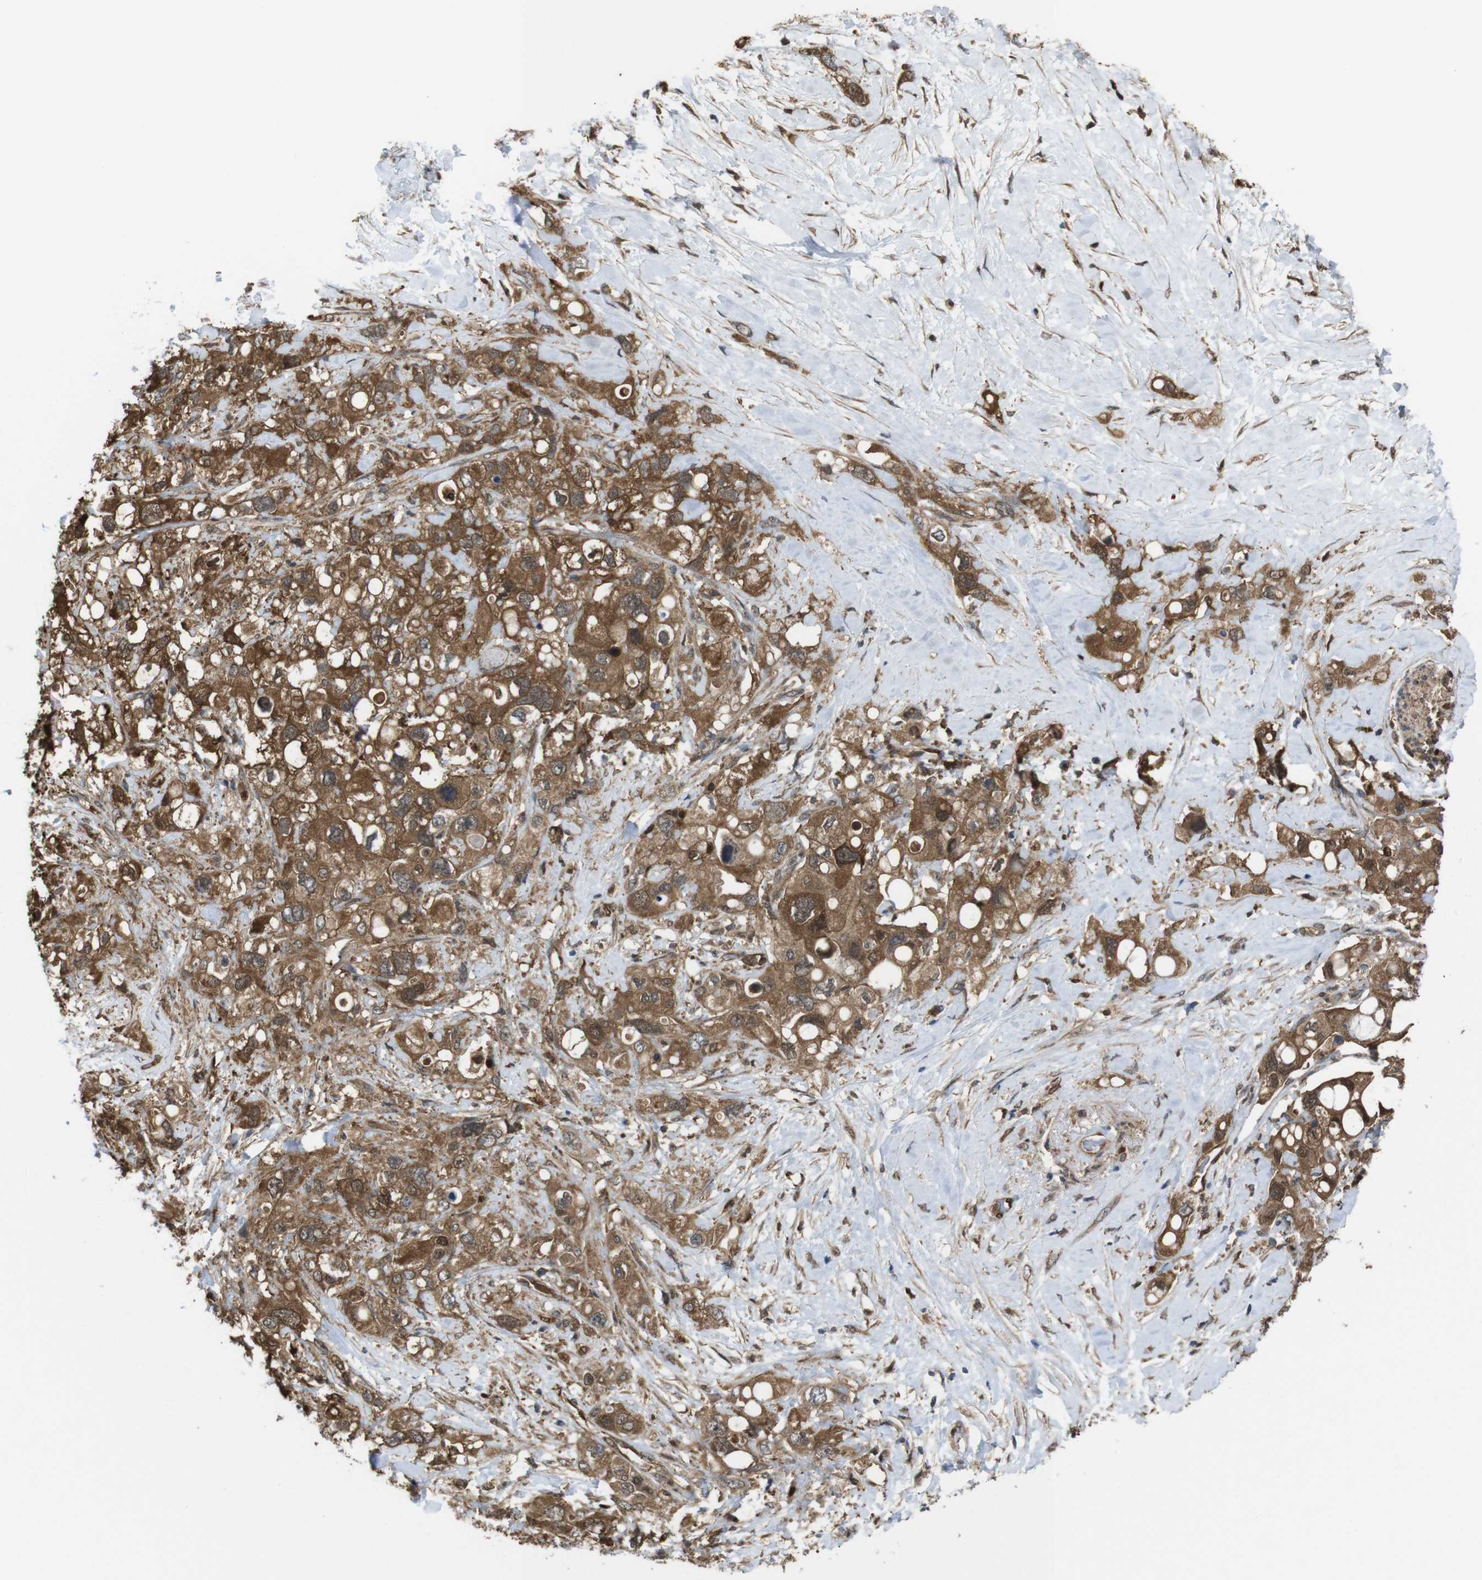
{"staining": {"intensity": "moderate", "quantity": ">75%", "location": "cytoplasmic/membranous,nuclear"}, "tissue": "pancreatic cancer", "cell_type": "Tumor cells", "image_type": "cancer", "snomed": [{"axis": "morphology", "description": "Adenocarcinoma, NOS"}, {"axis": "topography", "description": "Pancreas"}], "caption": "DAB immunohistochemical staining of pancreatic adenocarcinoma demonstrates moderate cytoplasmic/membranous and nuclear protein expression in approximately >75% of tumor cells. Nuclei are stained in blue.", "gene": "YWHAG", "patient": {"sex": "female", "age": 56}}